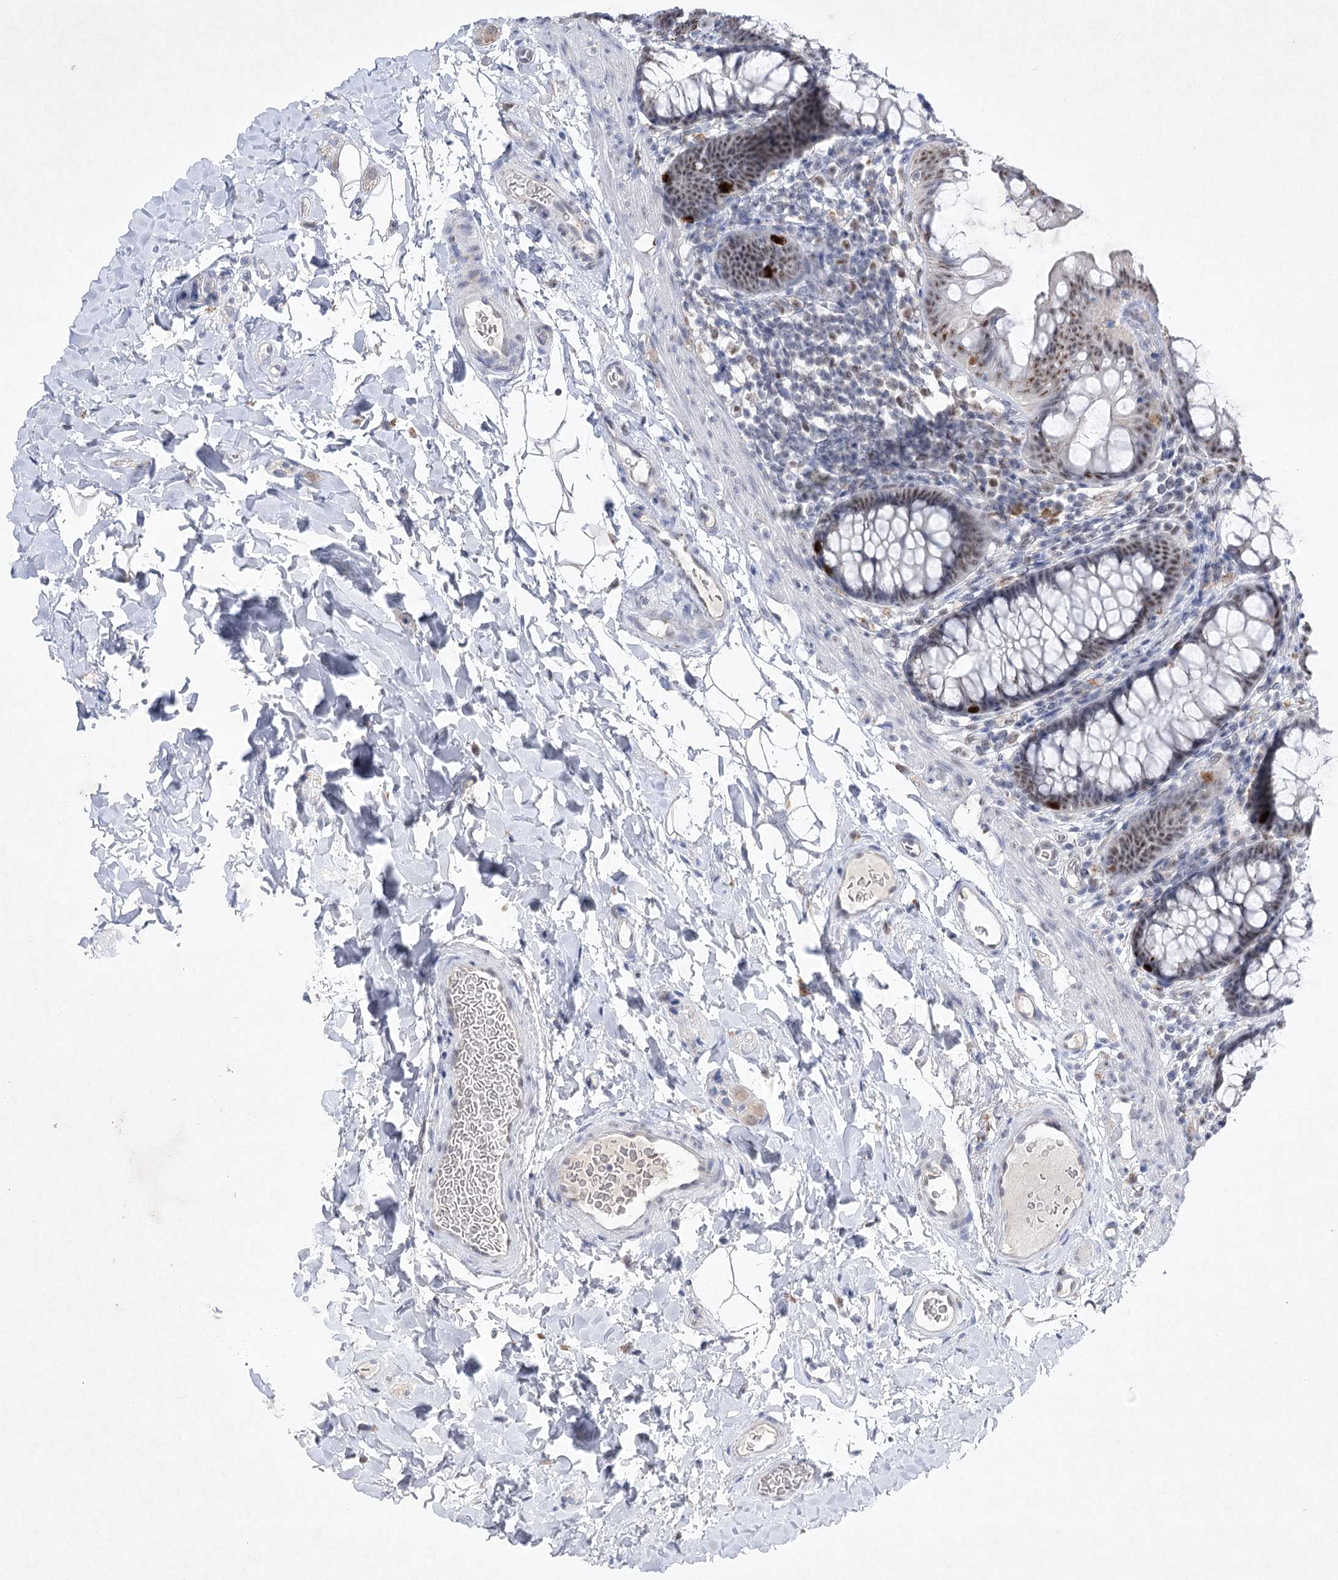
{"staining": {"intensity": "negative", "quantity": "none", "location": "none"}, "tissue": "colon", "cell_type": "Endothelial cells", "image_type": "normal", "snomed": [{"axis": "morphology", "description": "Normal tissue, NOS"}, {"axis": "topography", "description": "Colon"}], "caption": "A histopathology image of colon stained for a protein exhibits no brown staining in endothelial cells. (Stains: DAB immunohistochemistry with hematoxylin counter stain, Microscopy: brightfield microscopy at high magnification).", "gene": "ENSG00000275740", "patient": {"sex": "female", "age": 62}}